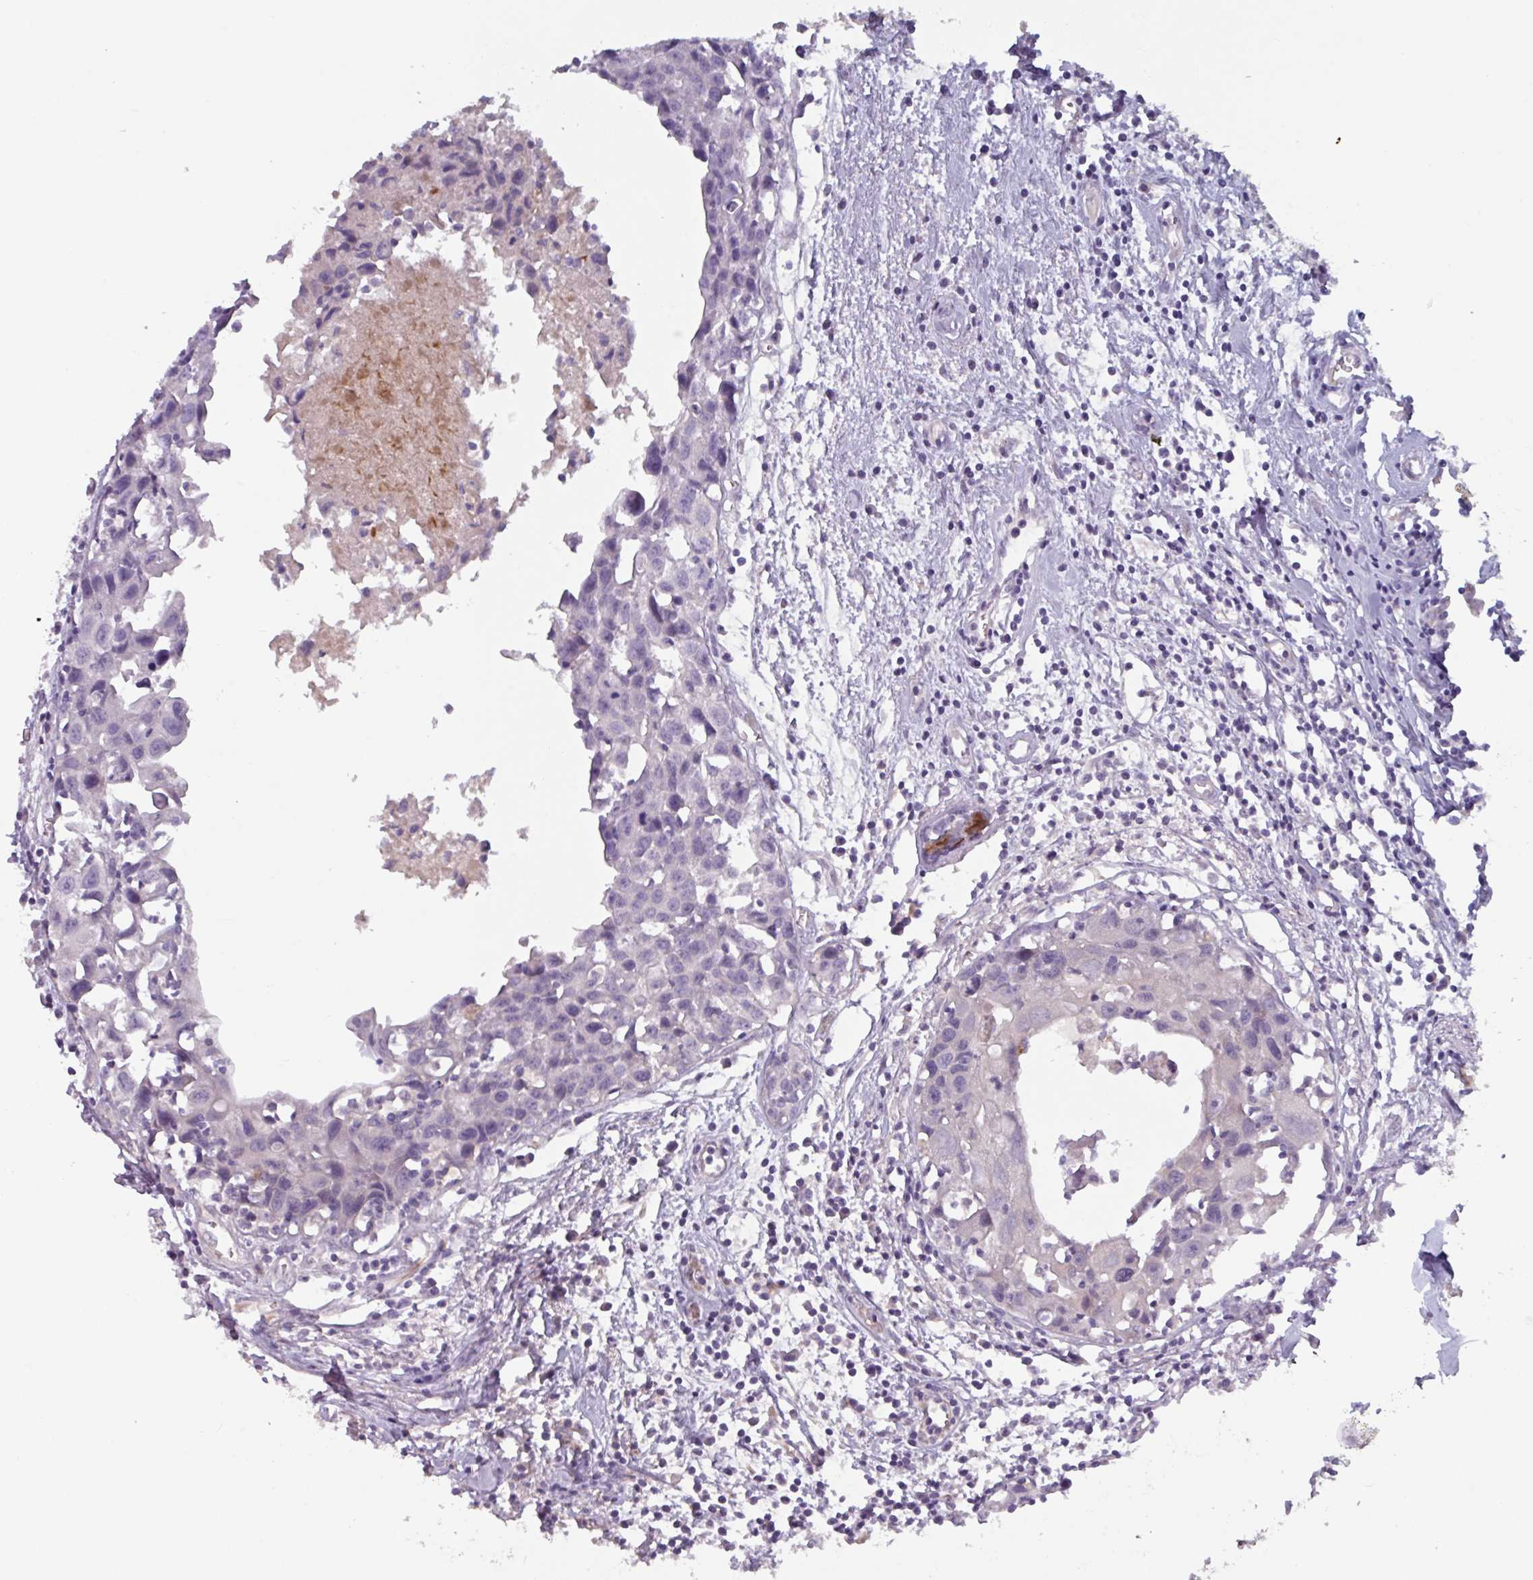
{"staining": {"intensity": "negative", "quantity": "none", "location": "none"}, "tissue": "breast cancer", "cell_type": "Tumor cells", "image_type": "cancer", "snomed": [{"axis": "morphology", "description": "Carcinoma, NOS"}, {"axis": "topography", "description": "Breast"}], "caption": "Tumor cells are negative for brown protein staining in breast cancer (carcinoma).", "gene": "OR2T10", "patient": {"sex": "female", "age": 60}}